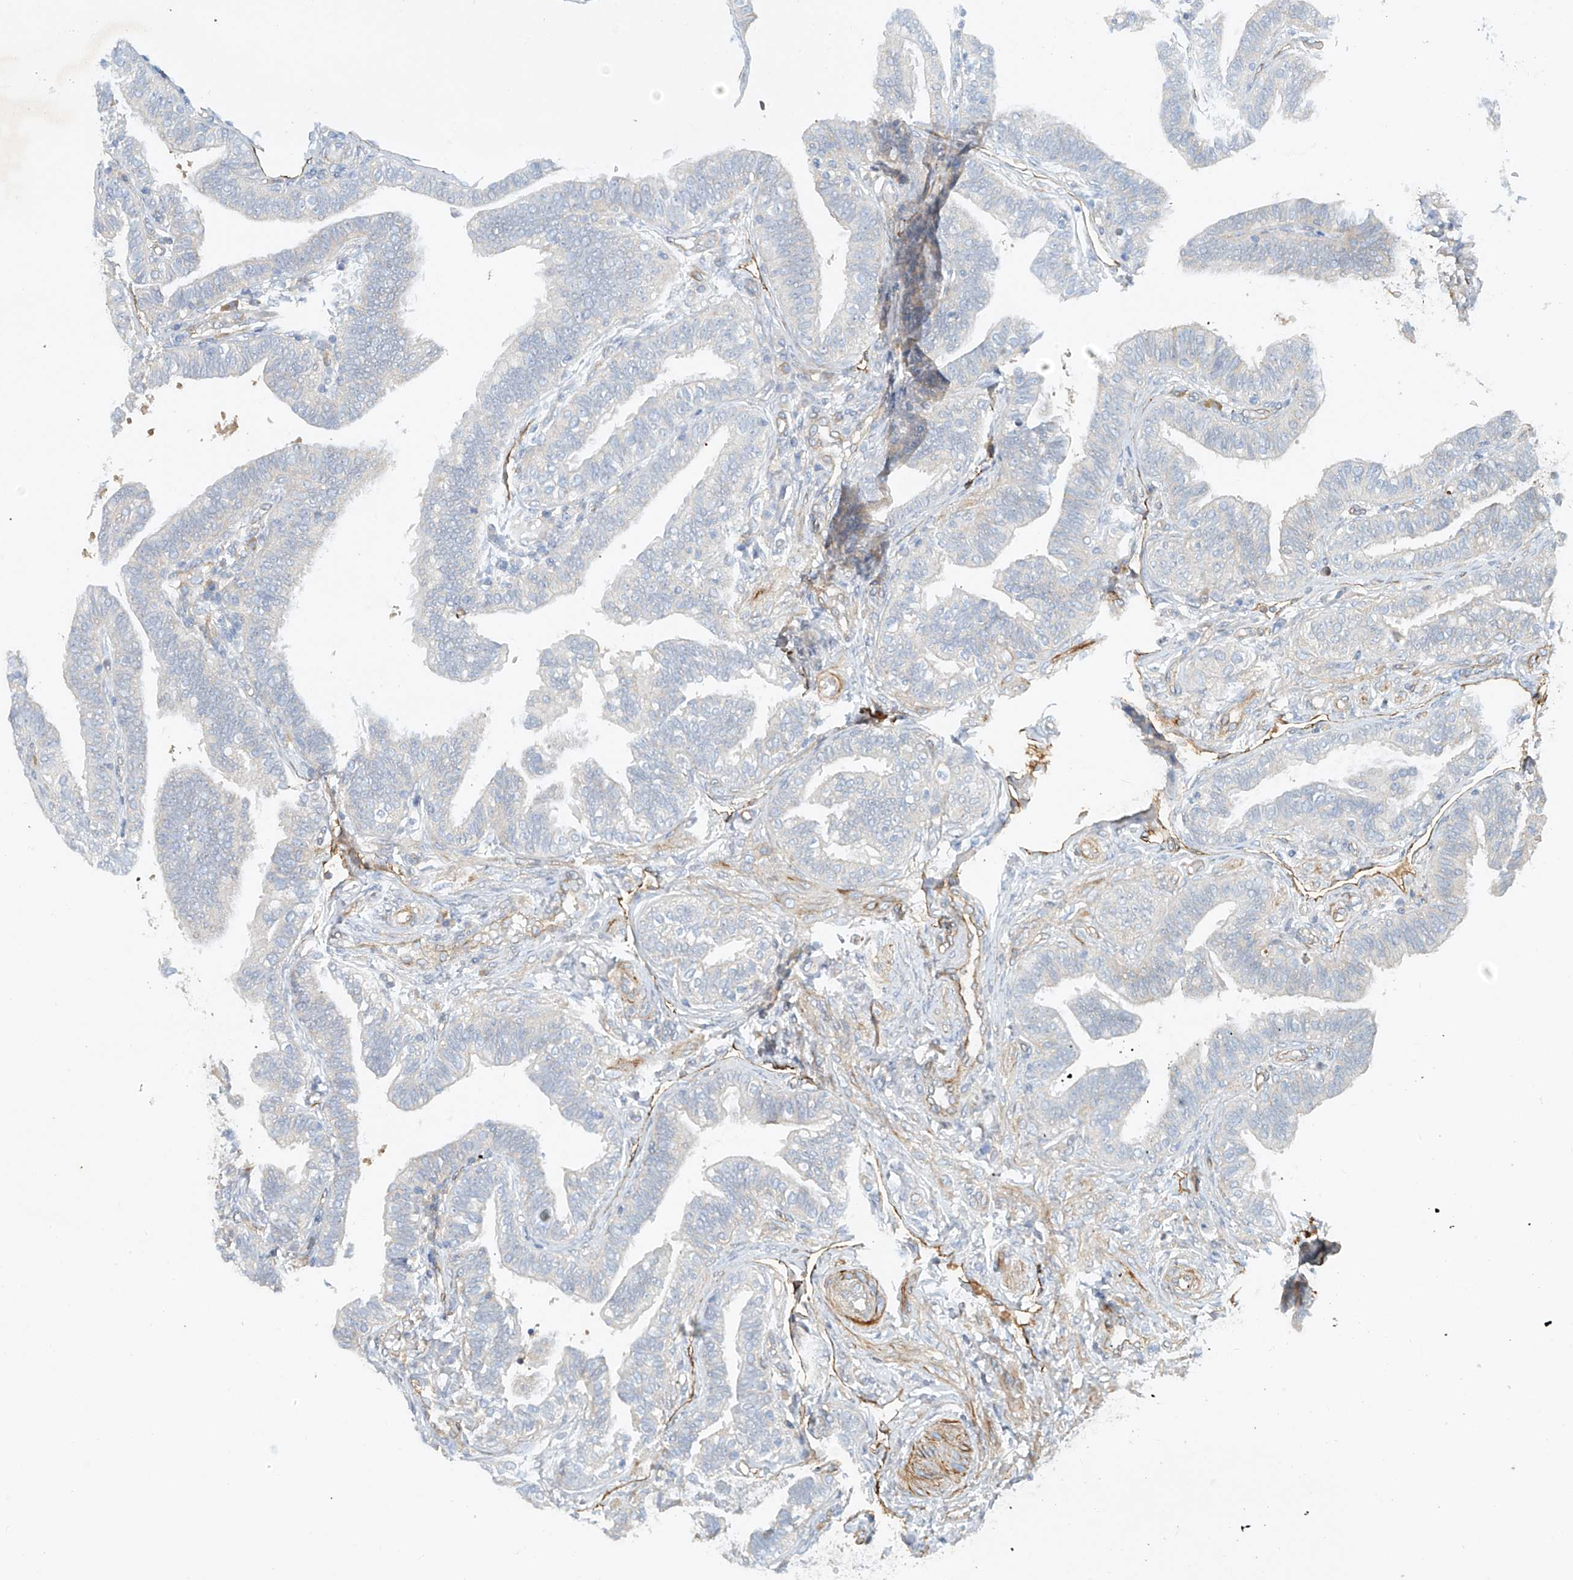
{"staining": {"intensity": "negative", "quantity": "none", "location": "none"}, "tissue": "fallopian tube", "cell_type": "Glandular cells", "image_type": "normal", "snomed": [{"axis": "morphology", "description": "Normal tissue, NOS"}, {"axis": "topography", "description": "Fallopian tube"}], "caption": "DAB immunohistochemical staining of unremarkable human fallopian tube exhibits no significant positivity in glandular cells.", "gene": "ENSG00000266202", "patient": {"sex": "female", "age": 39}}